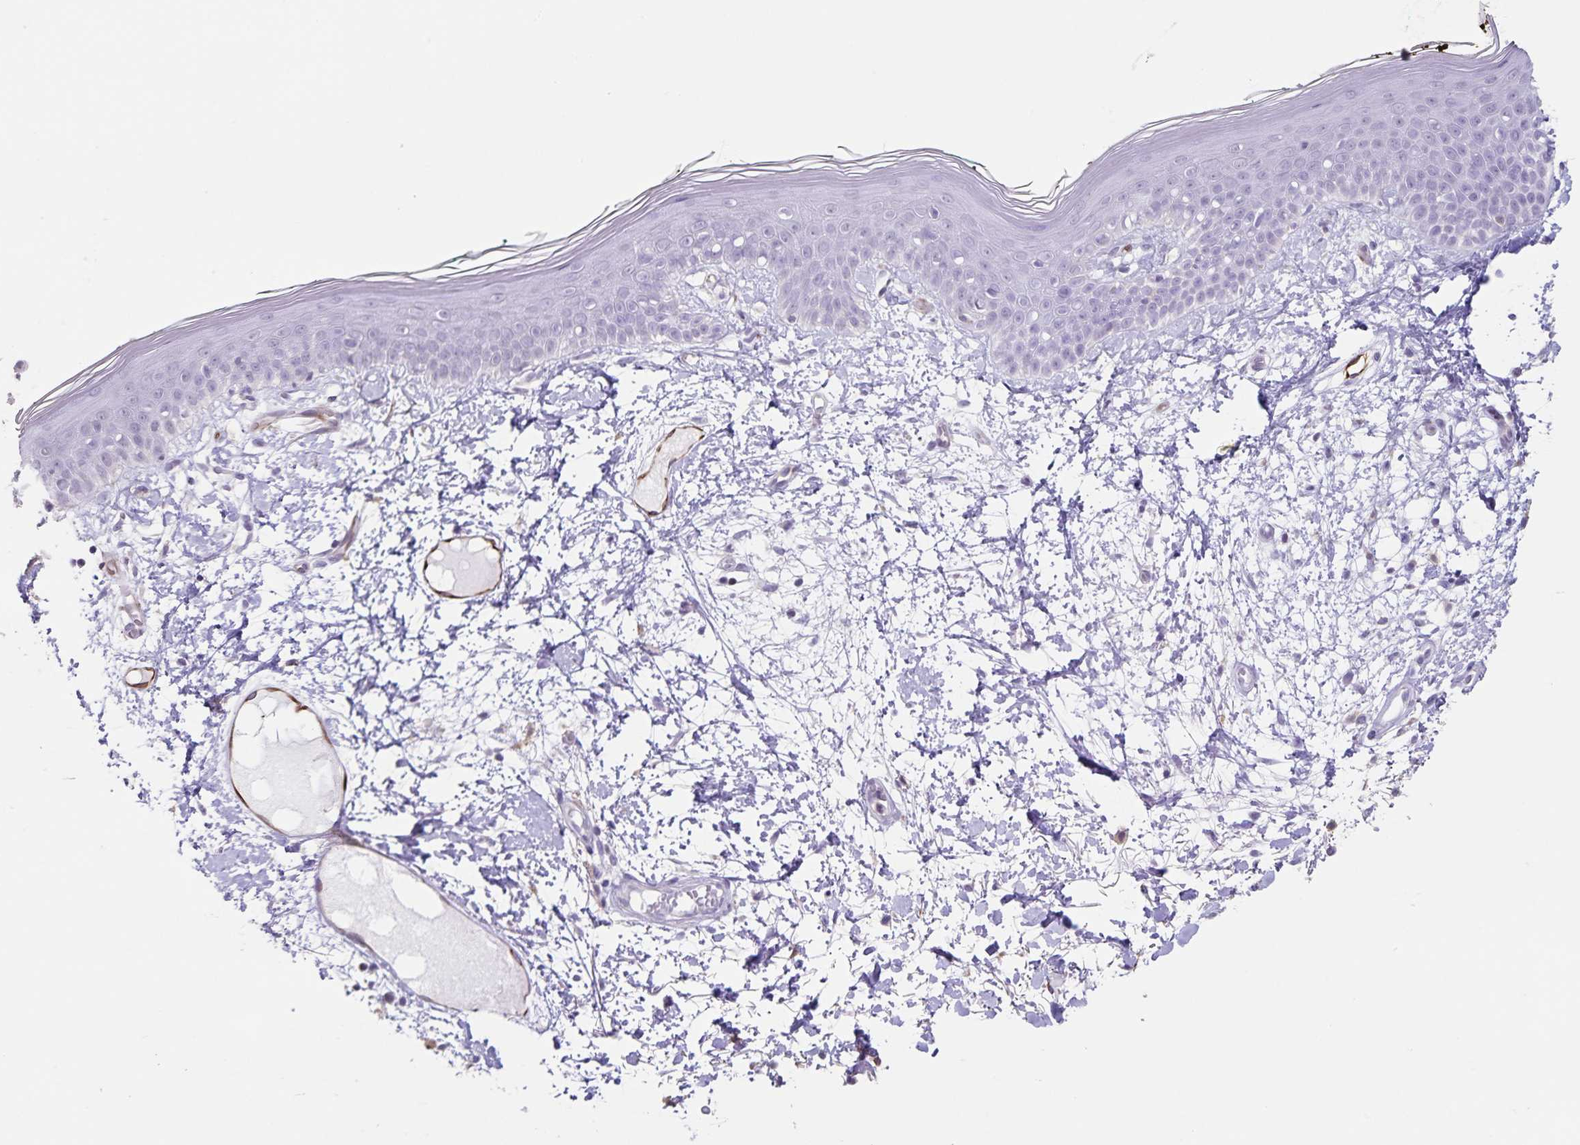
{"staining": {"intensity": "negative", "quantity": "none", "location": "none"}, "tissue": "skin", "cell_type": "Fibroblasts", "image_type": "normal", "snomed": [{"axis": "morphology", "description": "Normal tissue, NOS"}, {"axis": "topography", "description": "Skin"}], "caption": "High power microscopy photomicrograph of an IHC photomicrograph of unremarkable skin, revealing no significant positivity in fibroblasts.", "gene": "SYNM", "patient": {"sex": "female", "age": 34}}